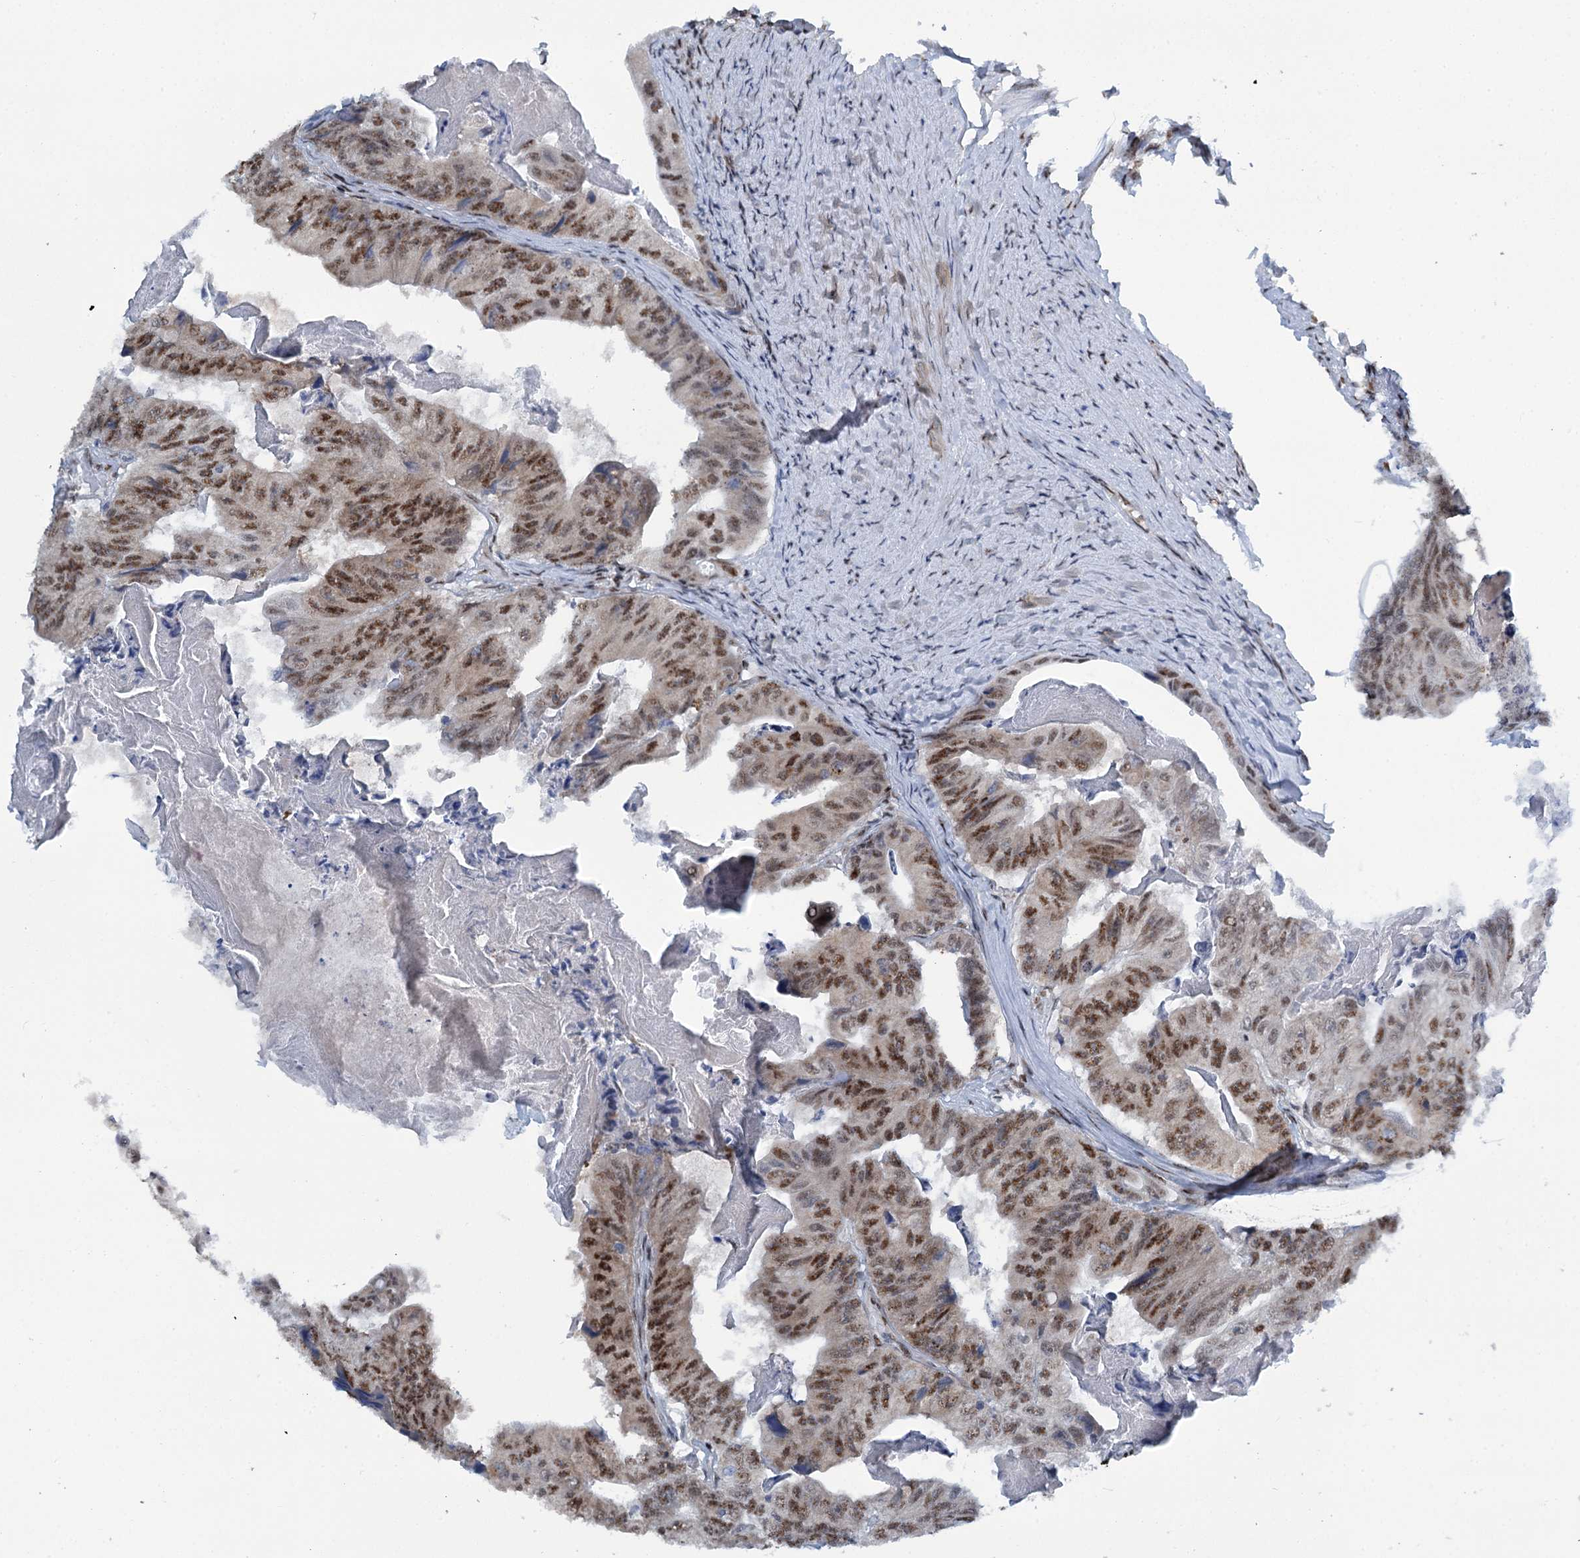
{"staining": {"intensity": "moderate", "quantity": ">75%", "location": "nuclear"}, "tissue": "colorectal cancer", "cell_type": "Tumor cells", "image_type": "cancer", "snomed": [{"axis": "morphology", "description": "Adenocarcinoma, NOS"}, {"axis": "topography", "description": "Colon"}], "caption": "Human colorectal cancer stained with a brown dye demonstrates moderate nuclear positive expression in about >75% of tumor cells.", "gene": "SREK1", "patient": {"sex": "female", "age": 67}}